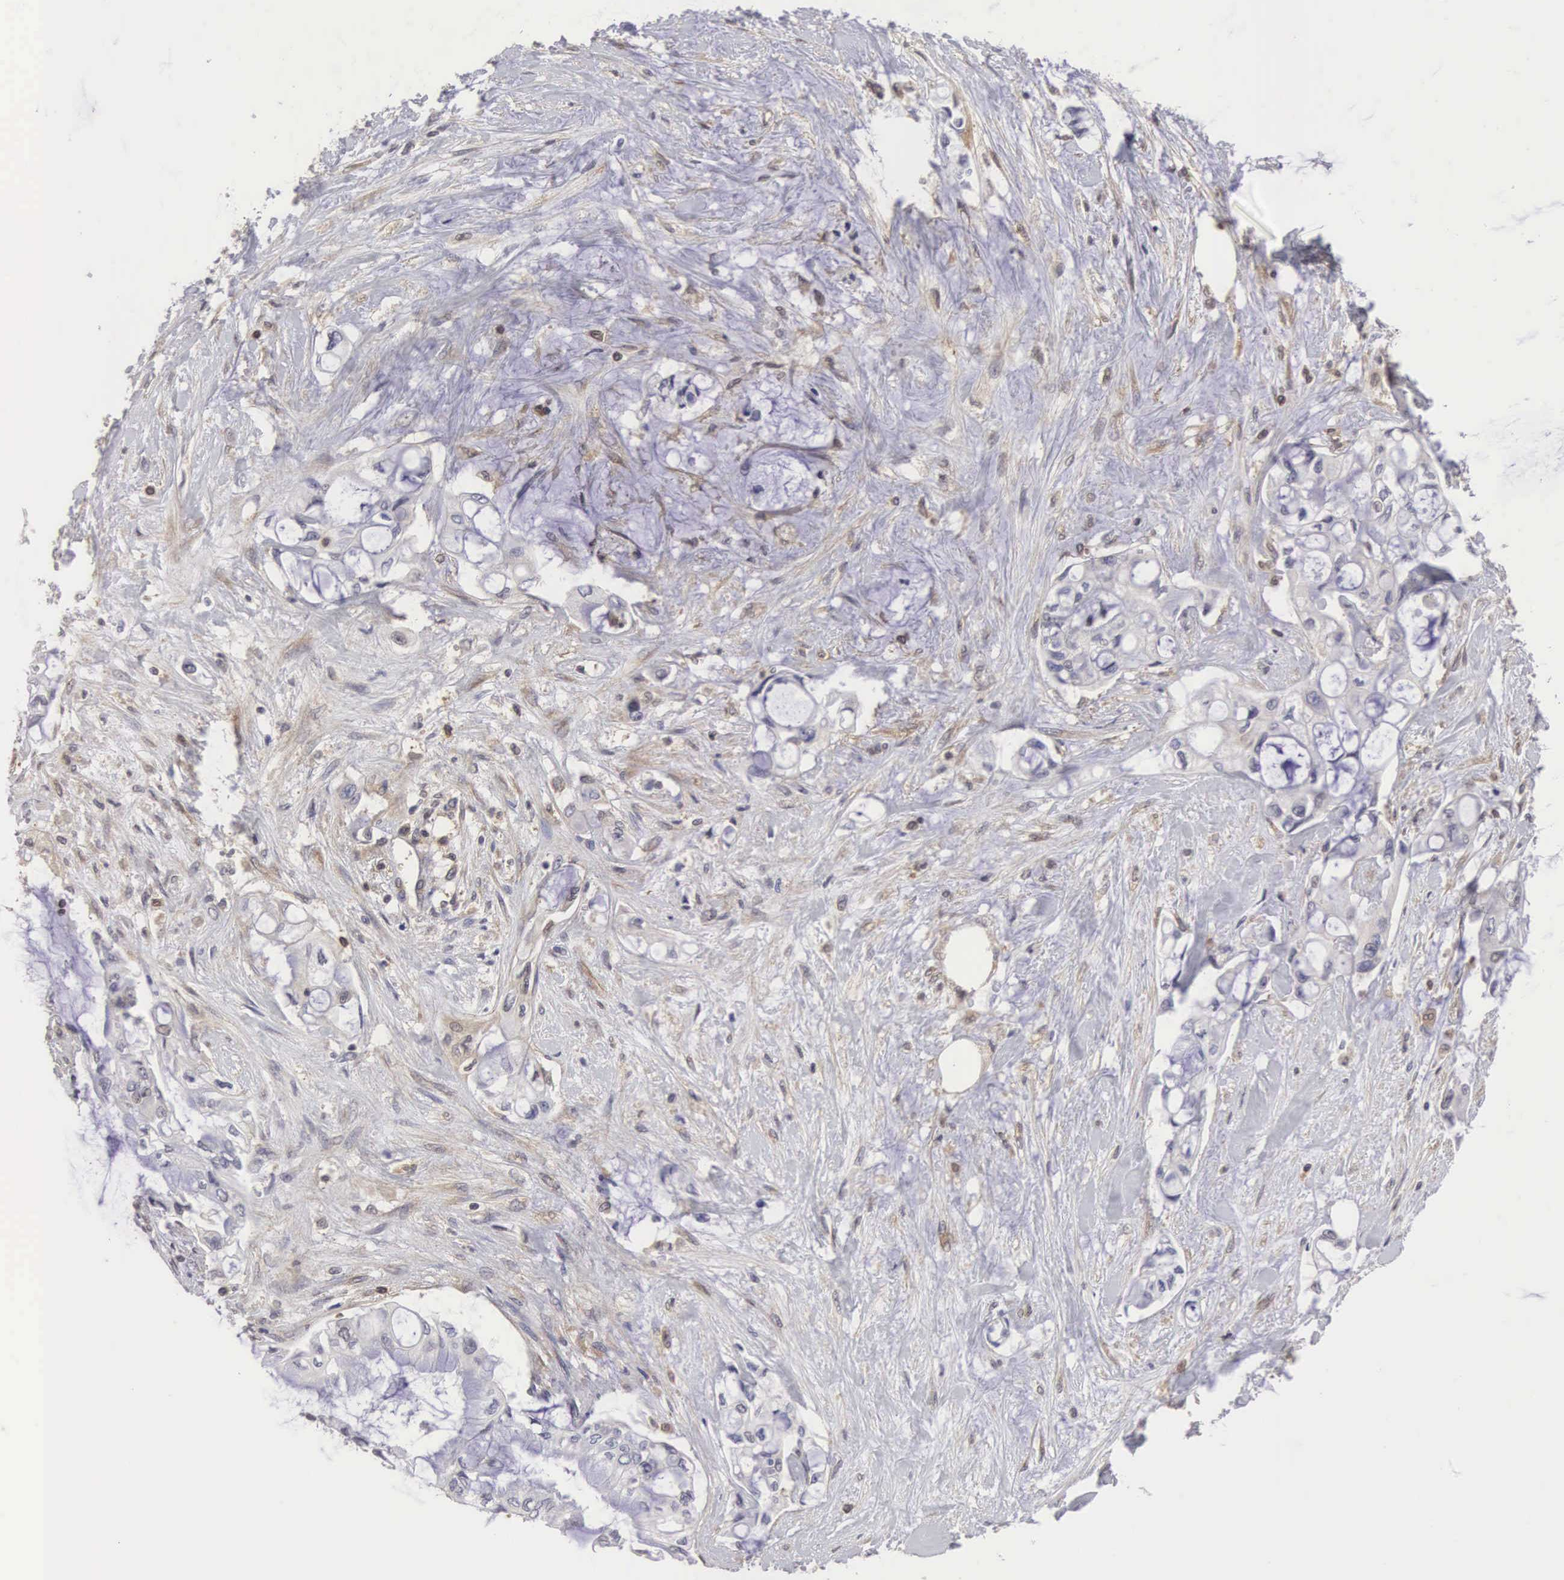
{"staining": {"intensity": "weak", "quantity": "25%-75%", "location": "cytoplasmic/membranous"}, "tissue": "pancreatic cancer", "cell_type": "Tumor cells", "image_type": "cancer", "snomed": [{"axis": "morphology", "description": "Adenocarcinoma, NOS"}, {"axis": "topography", "description": "Pancreas"}], "caption": "Brown immunohistochemical staining in human pancreatic cancer displays weak cytoplasmic/membranous staining in approximately 25%-75% of tumor cells. The protein is shown in brown color, while the nuclei are stained blue.", "gene": "ADSL", "patient": {"sex": "female", "age": 70}}